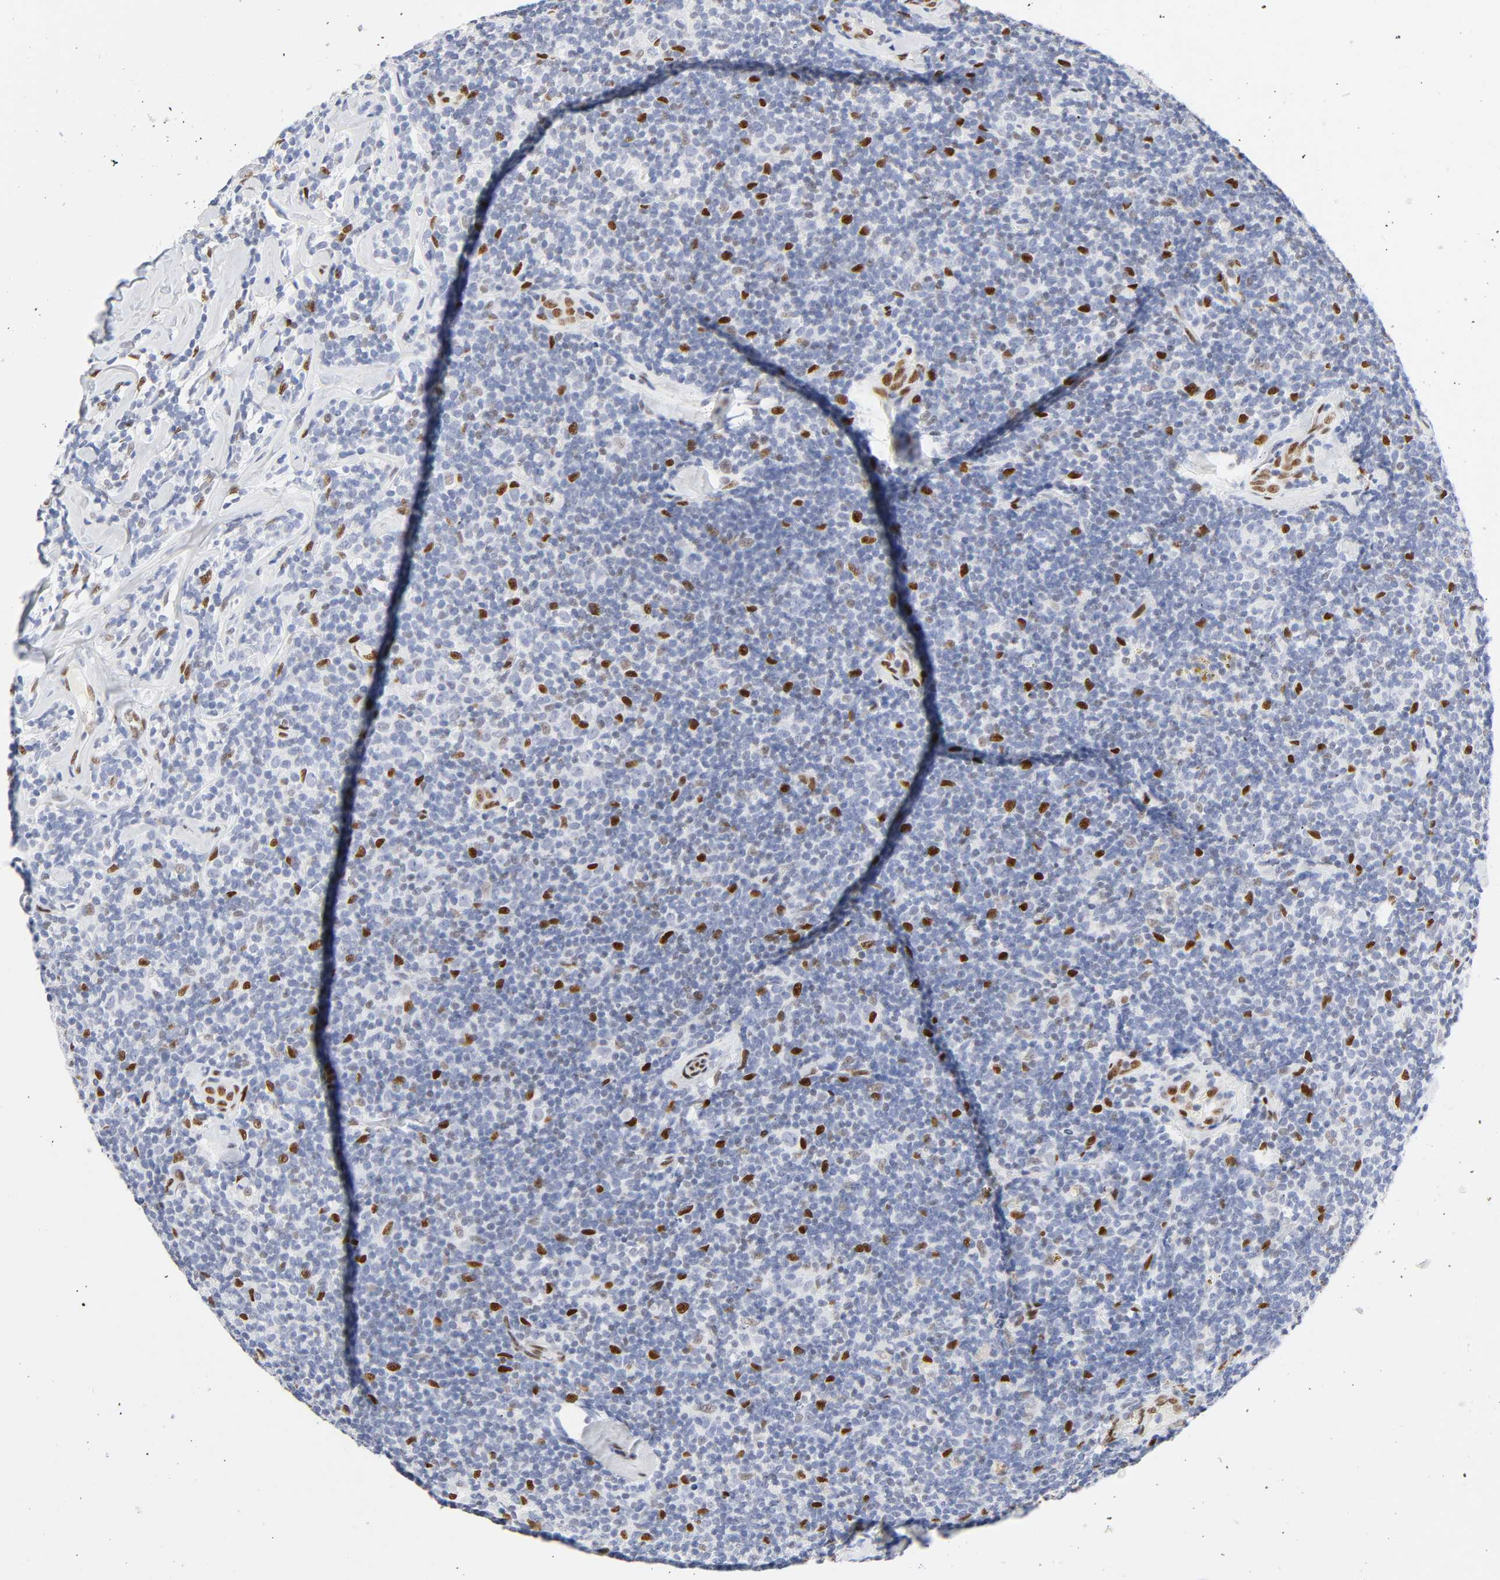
{"staining": {"intensity": "strong", "quantity": "25%-75%", "location": "nuclear"}, "tissue": "lymphoma", "cell_type": "Tumor cells", "image_type": "cancer", "snomed": [{"axis": "morphology", "description": "Malignant lymphoma, non-Hodgkin's type, Low grade"}, {"axis": "topography", "description": "Lymph node"}], "caption": "Tumor cells exhibit high levels of strong nuclear staining in approximately 25%-75% of cells in human lymphoma. The staining was performed using DAB, with brown indicating positive protein expression. Nuclei are stained blue with hematoxylin.", "gene": "NFIC", "patient": {"sex": "female", "age": 56}}